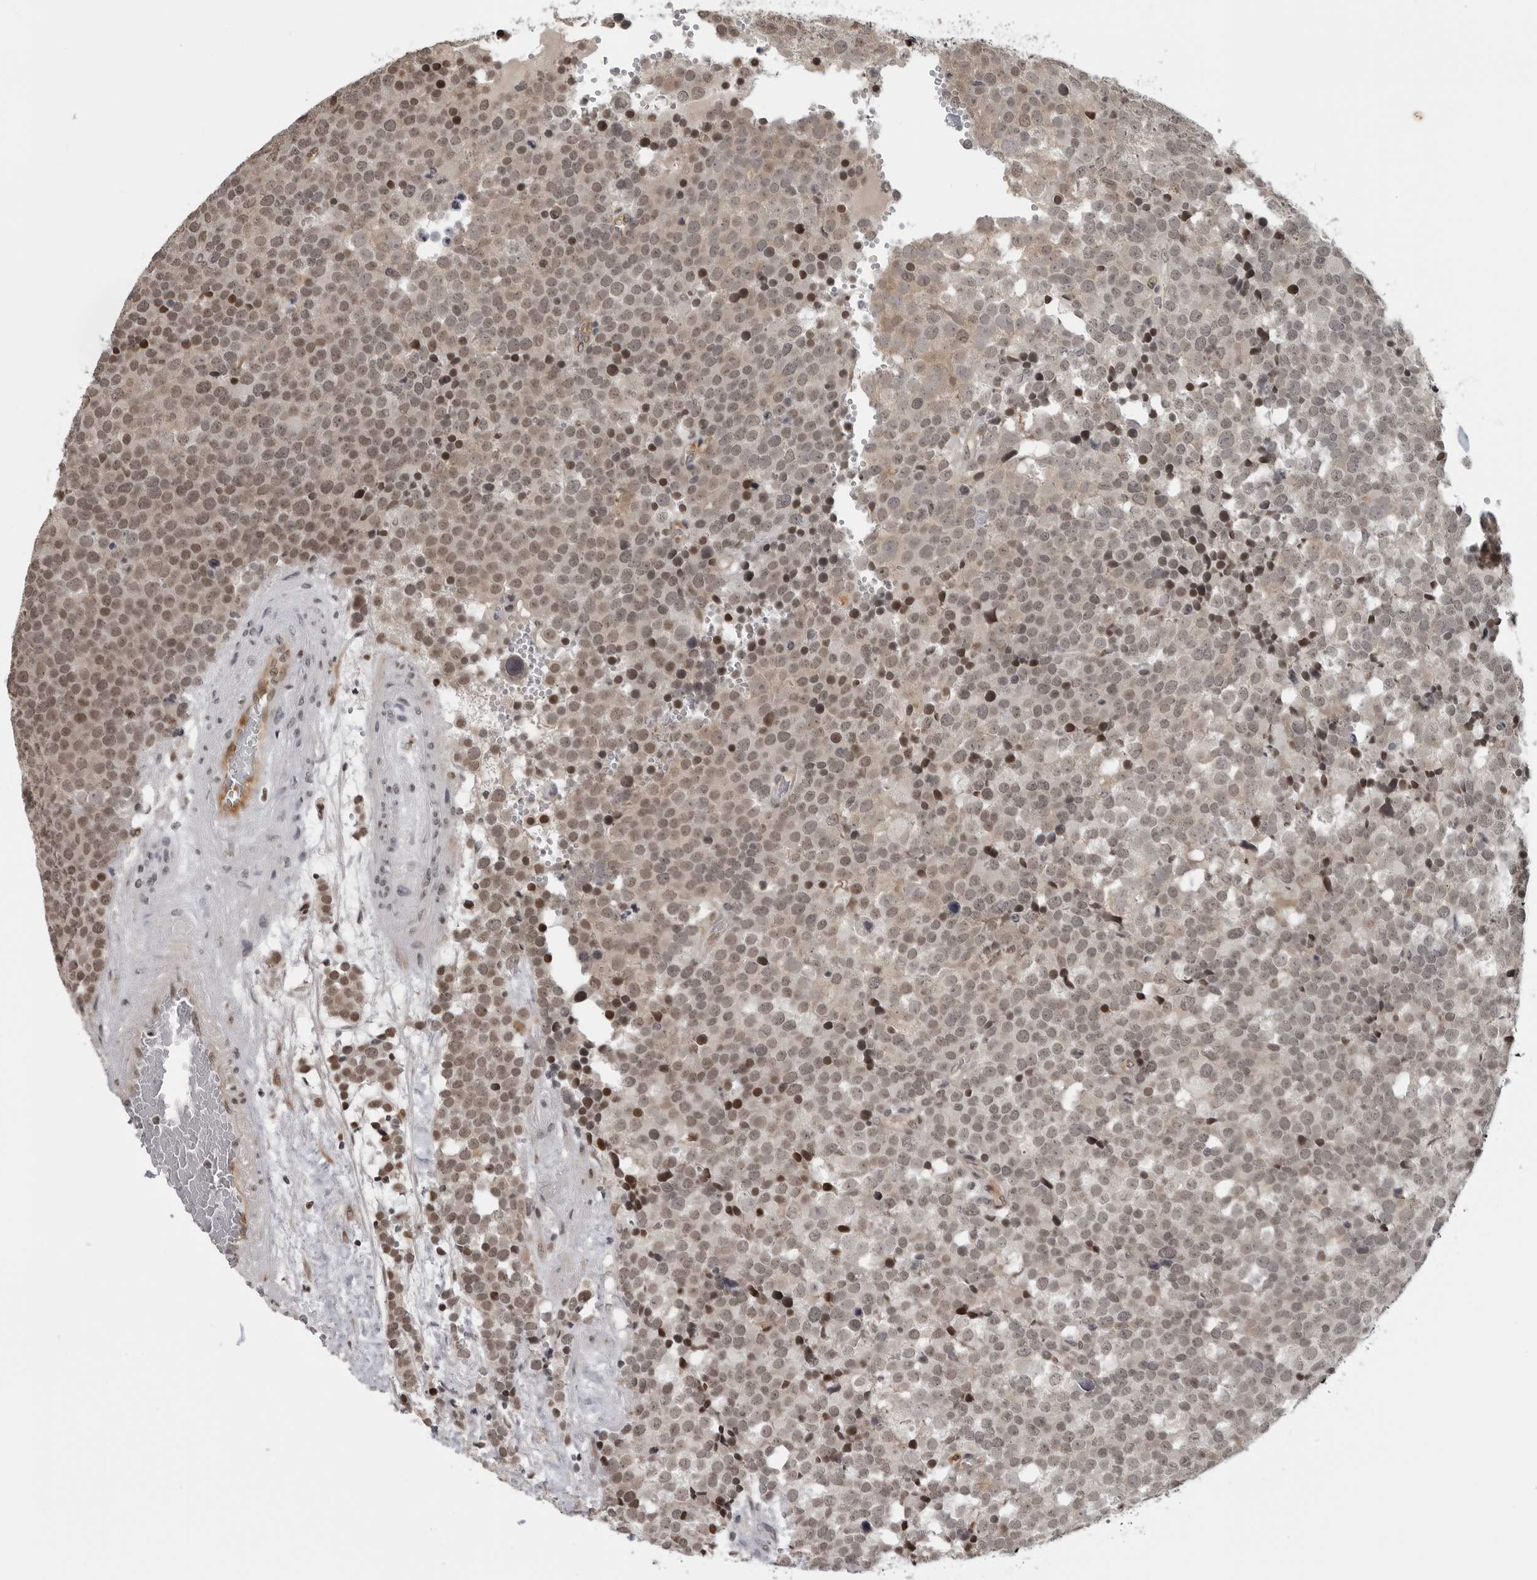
{"staining": {"intensity": "moderate", "quantity": "25%-75%", "location": "nuclear"}, "tissue": "testis cancer", "cell_type": "Tumor cells", "image_type": "cancer", "snomed": [{"axis": "morphology", "description": "Seminoma, NOS"}, {"axis": "topography", "description": "Testis"}], "caption": "A medium amount of moderate nuclear staining is identified in about 25%-75% of tumor cells in testis seminoma tissue. (IHC, brightfield microscopy, high magnification).", "gene": "MAF", "patient": {"sex": "male", "age": 71}}